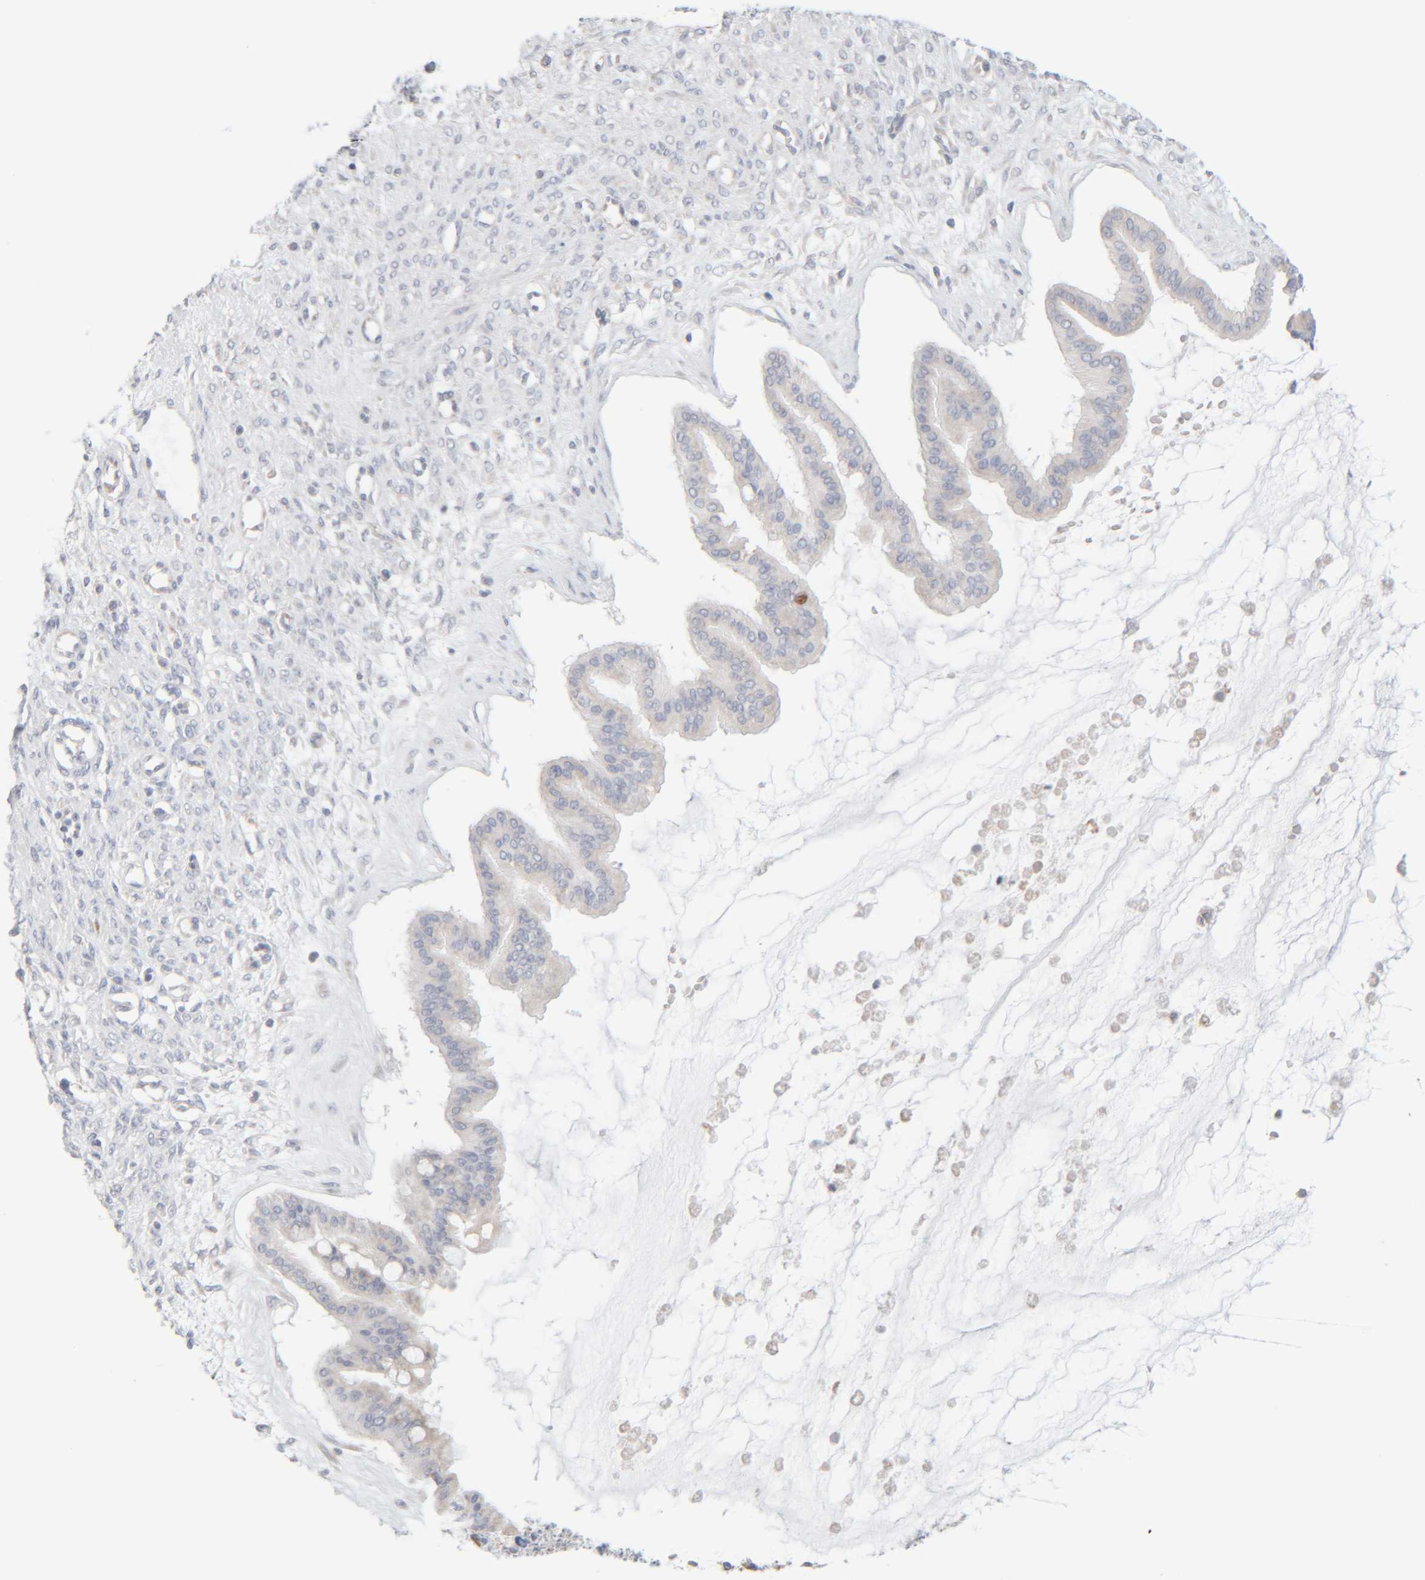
{"staining": {"intensity": "negative", "quantity": "none", "location": "none"}, "tissue": "ovarian cancer", "cell_type": "Tumor cells", "image_type": "cancer", "snomed": [{"axis": "morphology", "description": "Cystadenocarcinoma, mucinous, NOS"}, {"axis": "topography", "description": "Ovary"}], "caption": "The IHC micrograph has no significant expression in tumor cells of mucinous cystadenocarcinoma (ovarian) tissue.", "gene": "RIDA", "patient": {"sex": "female", "age": 73}}